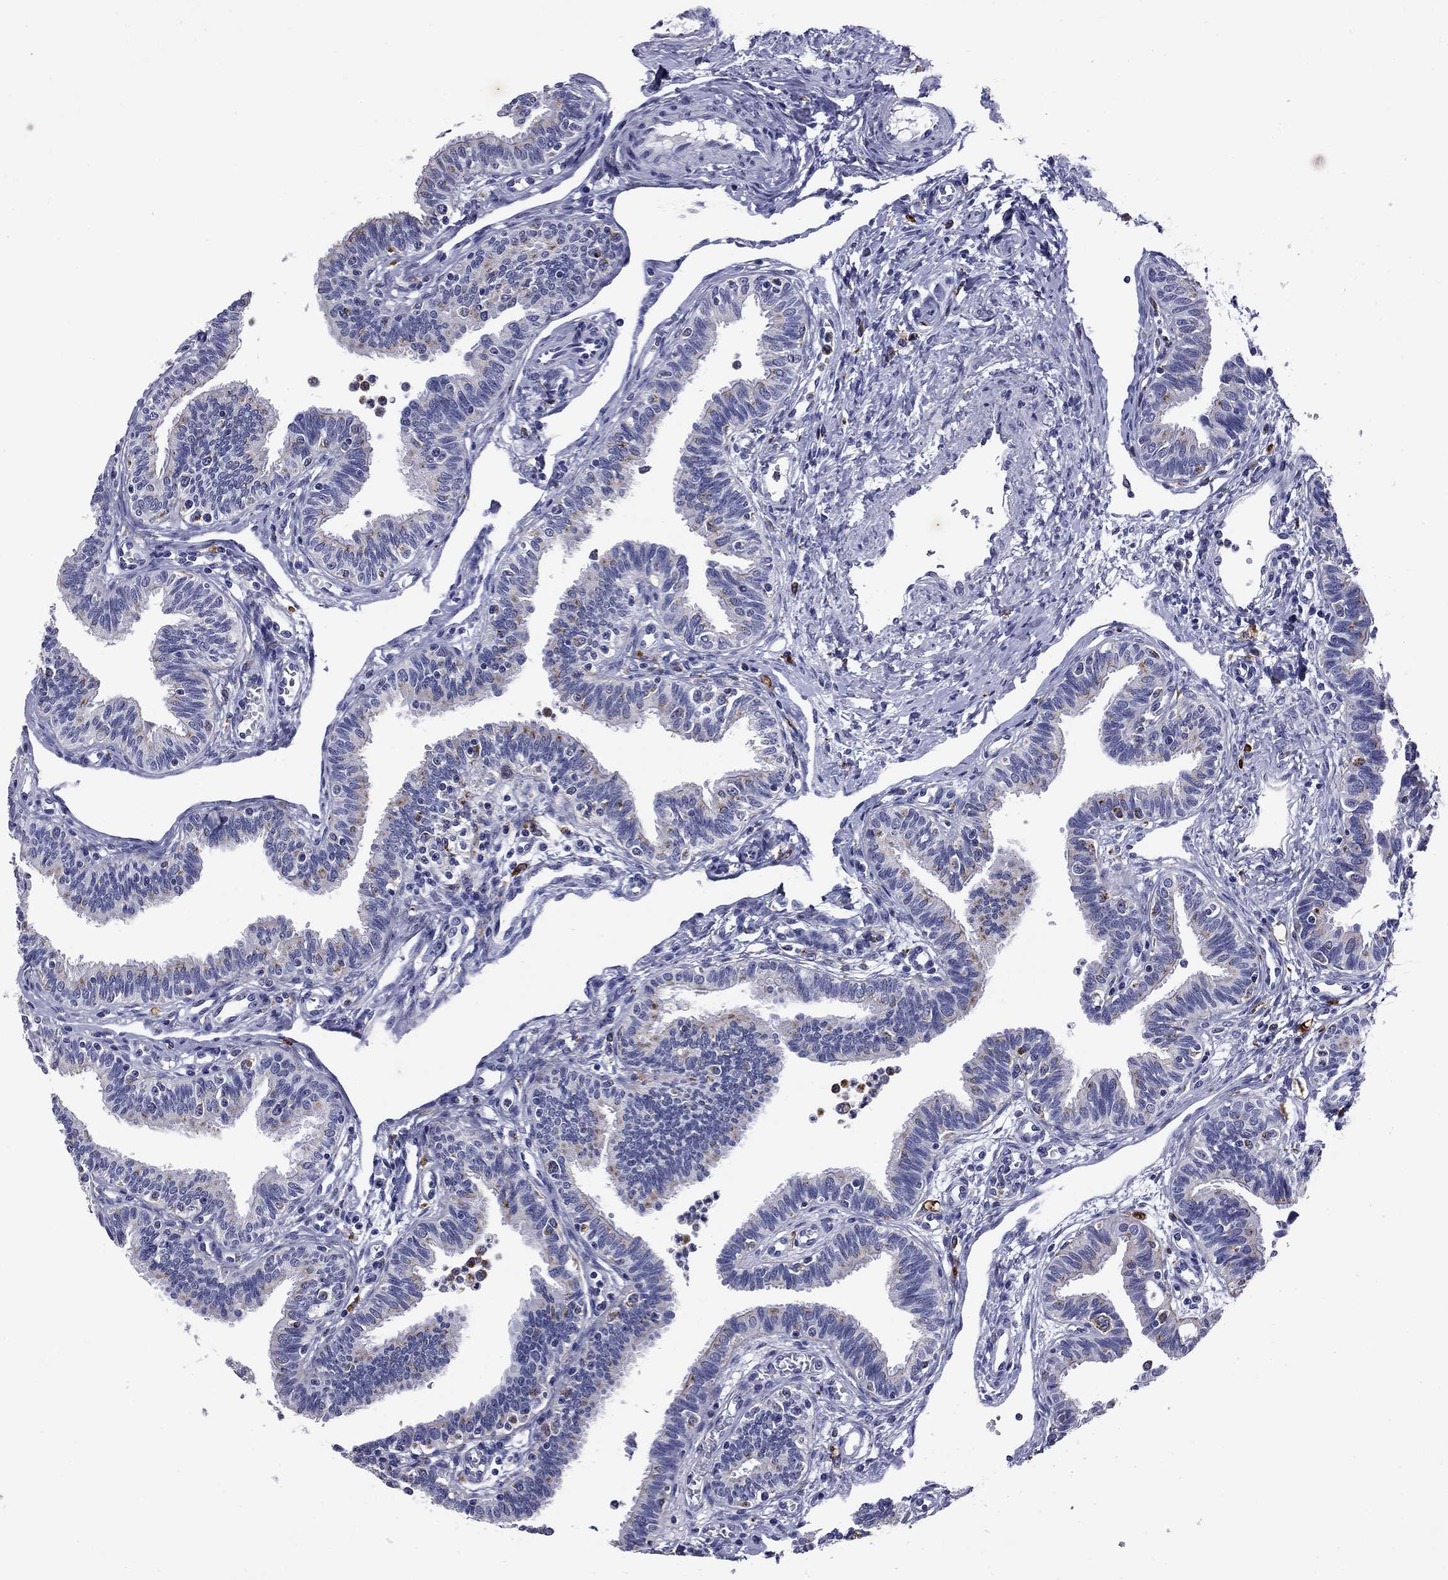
{"staining": {"intensity": "moderate", "quantity": "<25%", "location": "cytoplasmic/membranous"}, "tissue": "fallopian tube", "cell_type": "Glandular cells", "image_type": "normal", "snomed": [{"axis": "morphology", "description": "Normal tissue, NOS"}, {"axis": "topography", "description": "Fallopian tube"}], "caption": "A brown stain shows moderate cytoplasmic/membranous expression of a protein in glandular cells of normal fallopian tube.", "gene": "MADCAM1", "patient": {"sex": "female", "age": 36}}